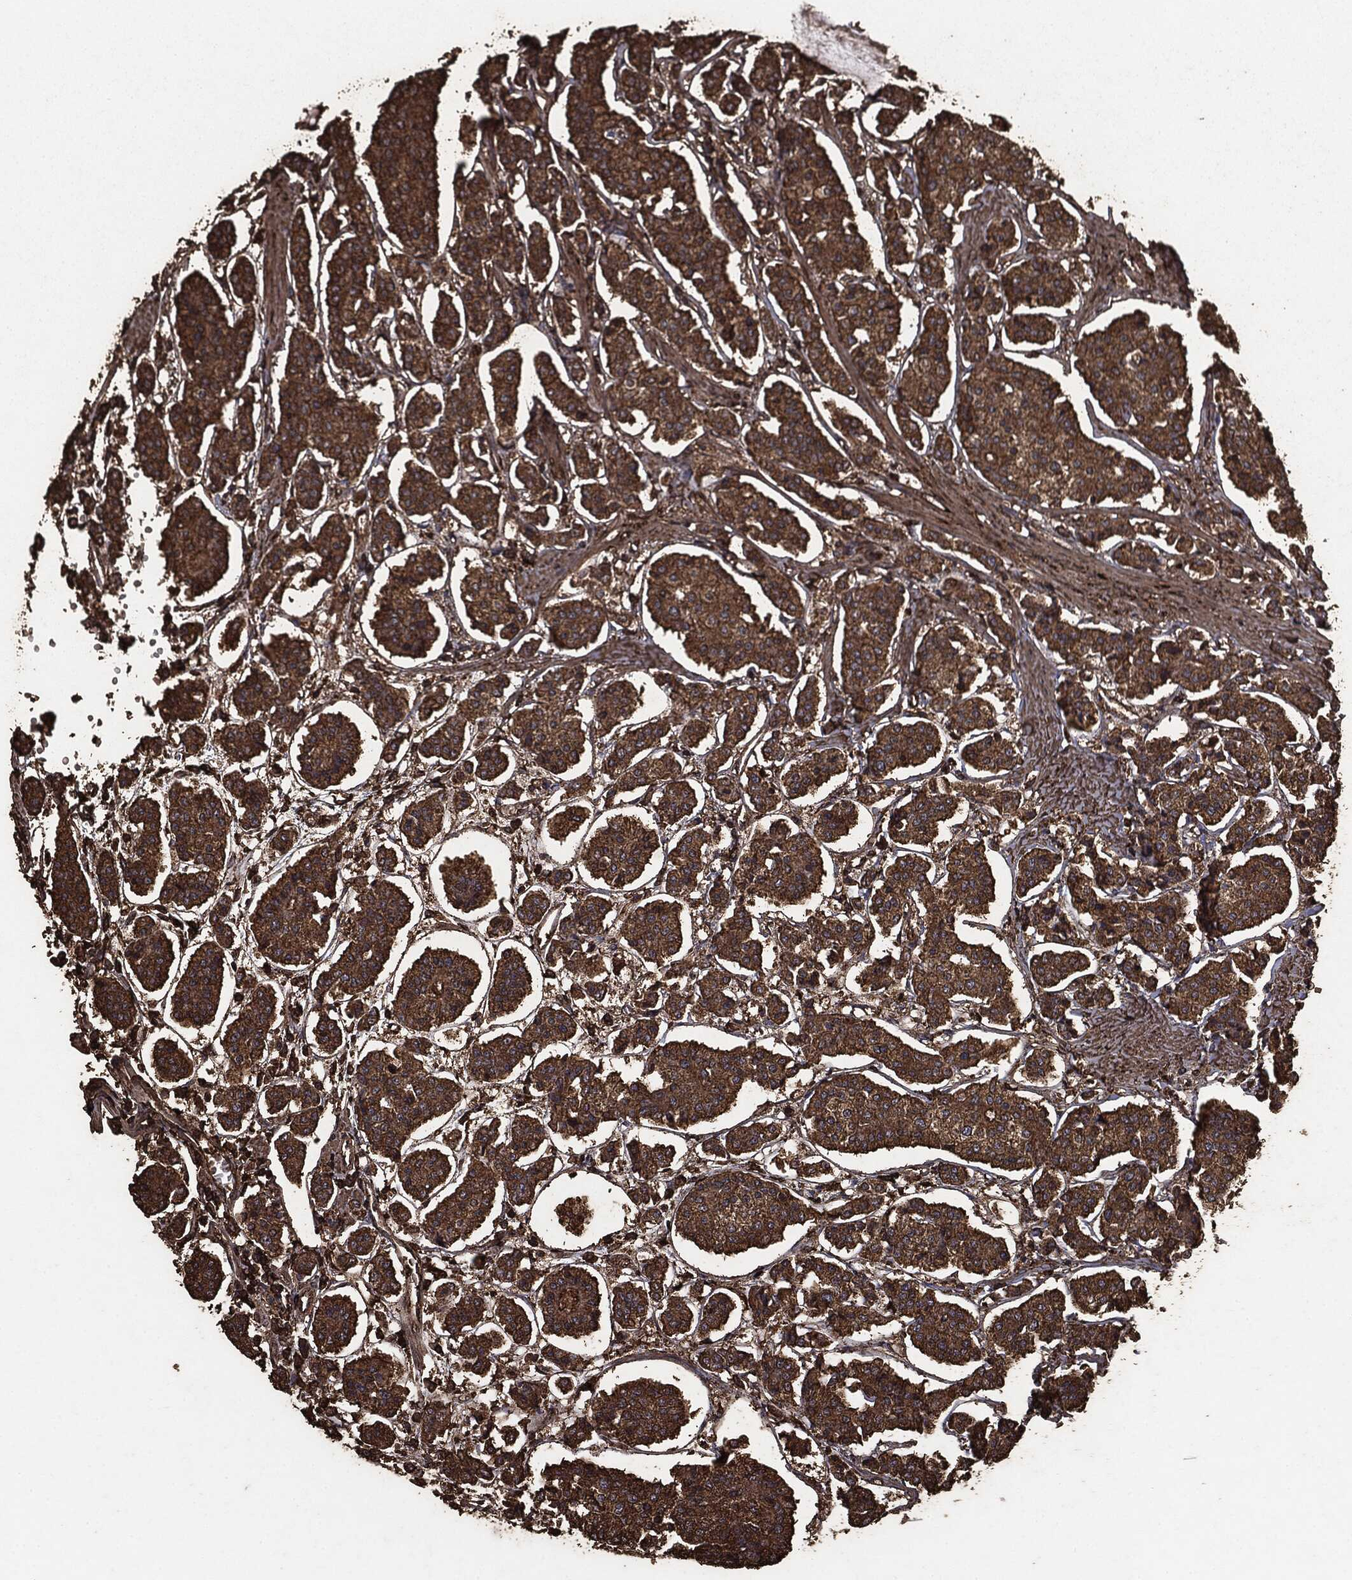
{"staining": {"intensity": "strong", "quantity": ">75%", "location": "cytoplasmic/membranous"}, "tissue": "carcinoid", "cell_type": "Tumor cells", "image_type": "cancer", "snomed": [{"axis": "morphology", "description": "Carcinoid, malignant, NOS"}, {"axis": "topography", "description": "Small intestine"}], "caption": "Tumor cells exhibit high levels of strong cytoplasmic/membranous staining in approximately >75% of cells in malignant carcinoid.", "gene": "MTOR", "patient": {"sex": "female", "age": 65}}